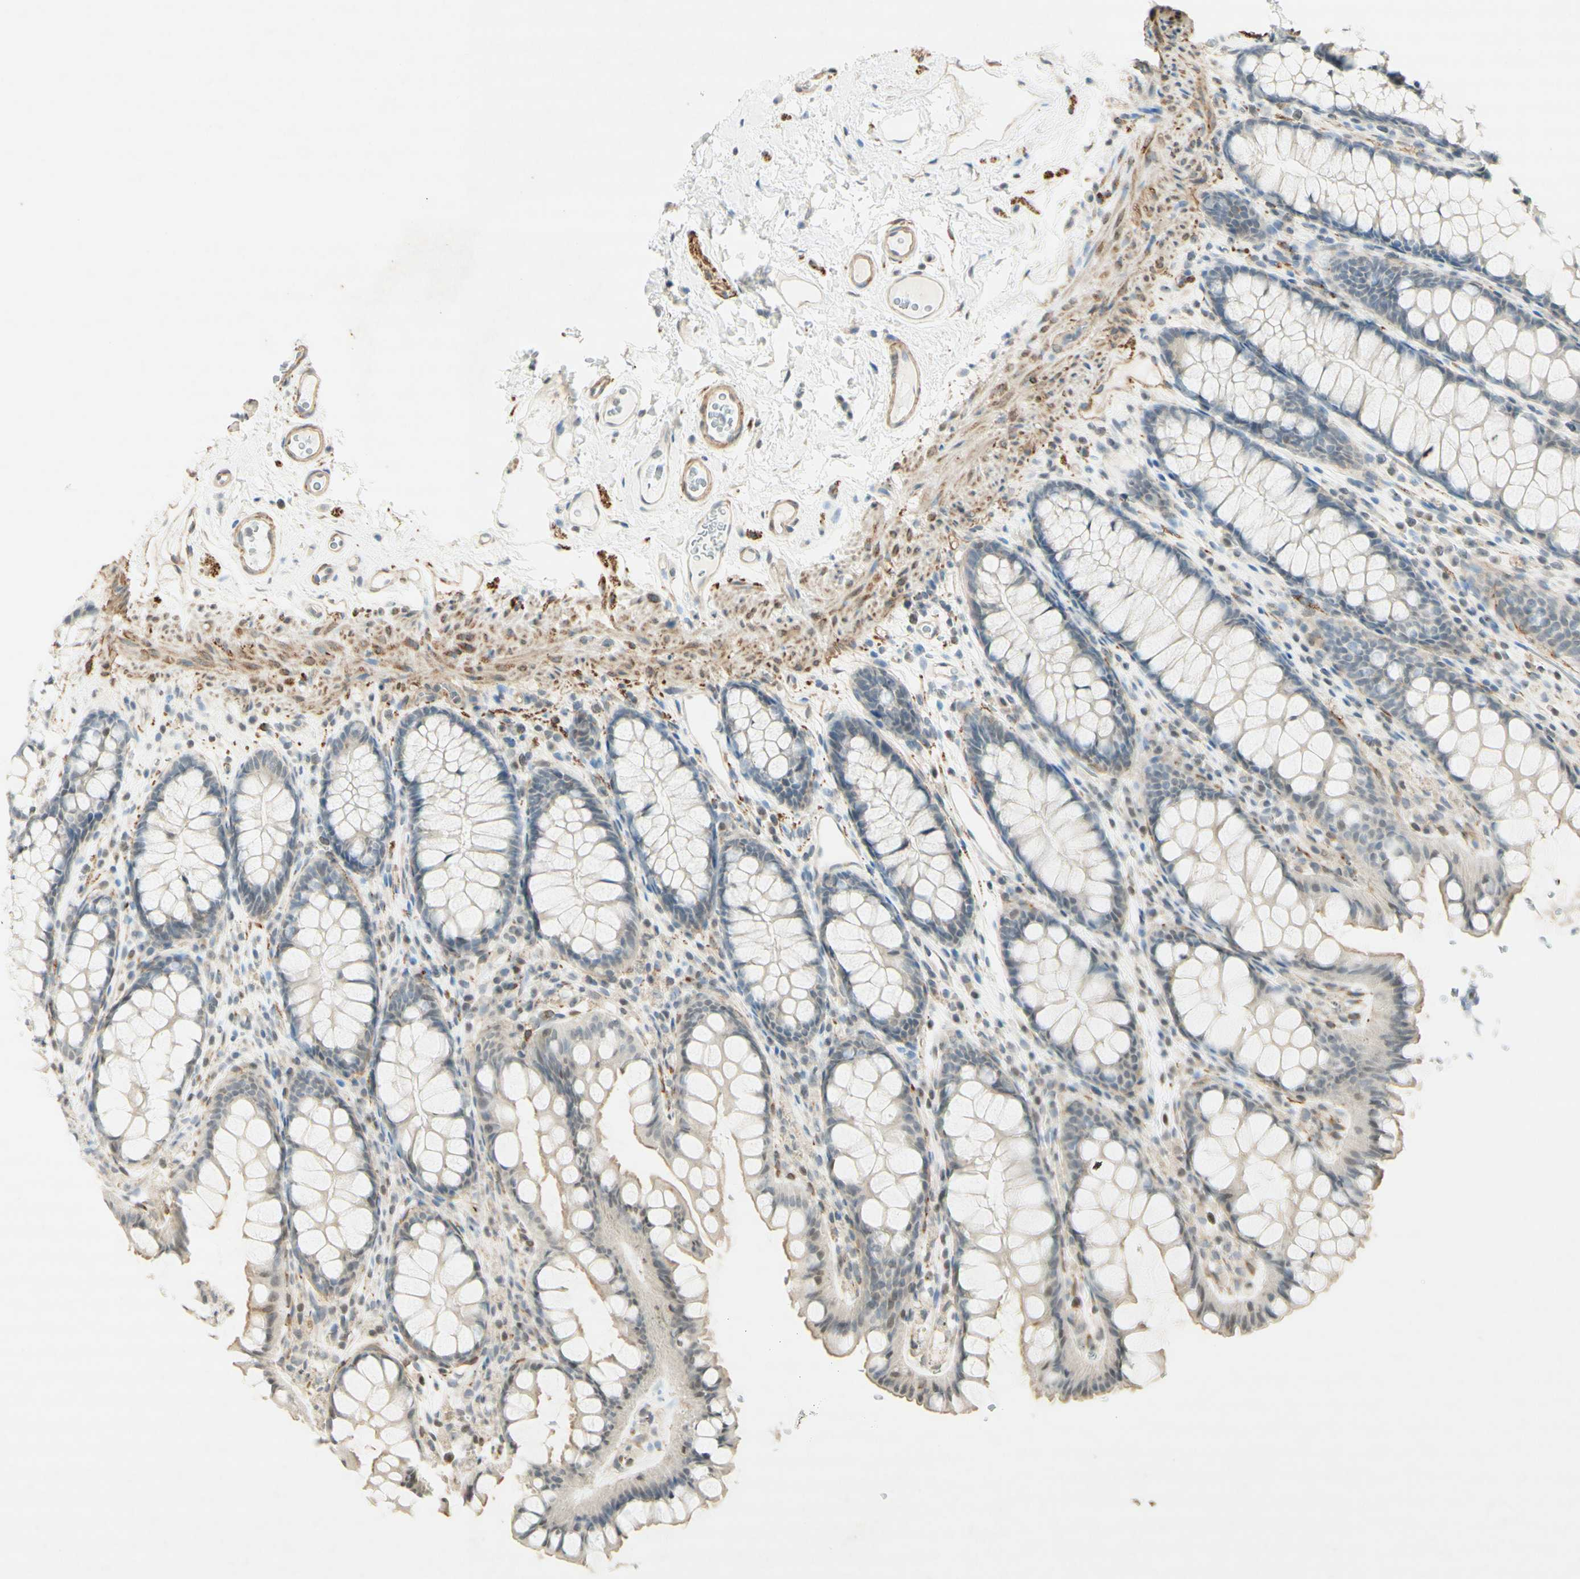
{"staining": {"intensity": "weak", "quantity": ">75%", "location": "cytoplasmic/membranous"}, "tissue": "colon", "cell_type": "Endothelial cells", "image_type": "normal", "snomed": [{"axis": "morphology", "description": "Normal tissue, NOS"}, {"axis": "topography", "description": "Colon"}], "caption": "Immunohistochemical staining of benign human colon exhibits weak cytoplasmic/membranous protein staining in approximately >75% of endothelial cells. (DAB IHC with brightfield microscopy, high magnification).", "gene": "MAP1B", "patient": {"sex": "female", "age": 55}}